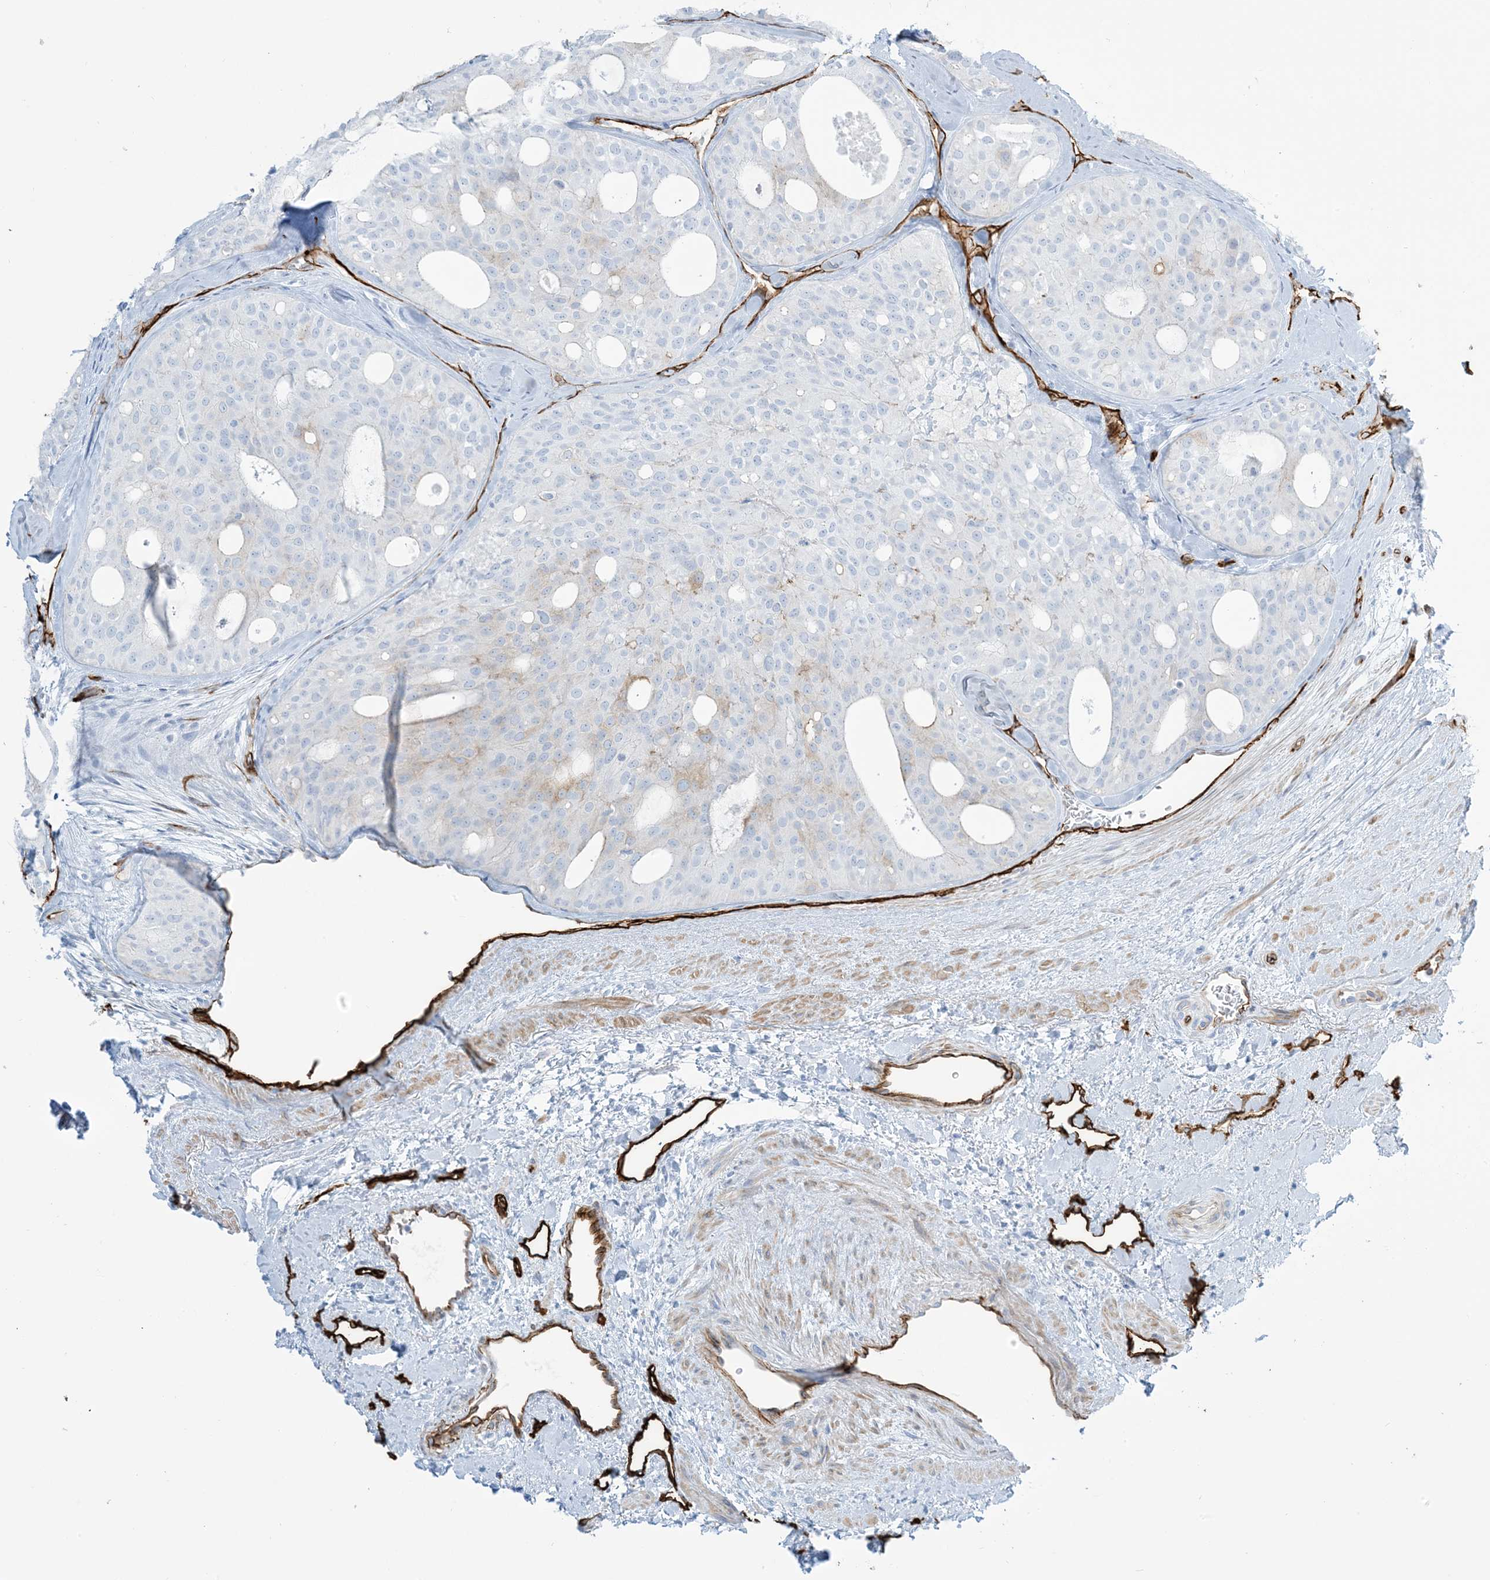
{"staining": {"intensity": "negative", "quantity": "none", "location": "none"}, "tissue": "thyroid cancer", "cell_type": "Tumor cells", "image_type": "cancer", "snomed": [{"axis": "morphology", "description": "Follicular adenoma carcinoma, NOS"}, {"axis": "topography", "description": "Thyroid gland"}], "caption": "Thyroid follicular adenoma carcinoma was stained to show a protein in brown. There is no significant positivity in tumor cells.", "gene": "EPS8L3", "patient": {"sex": "male", "age": 75}}